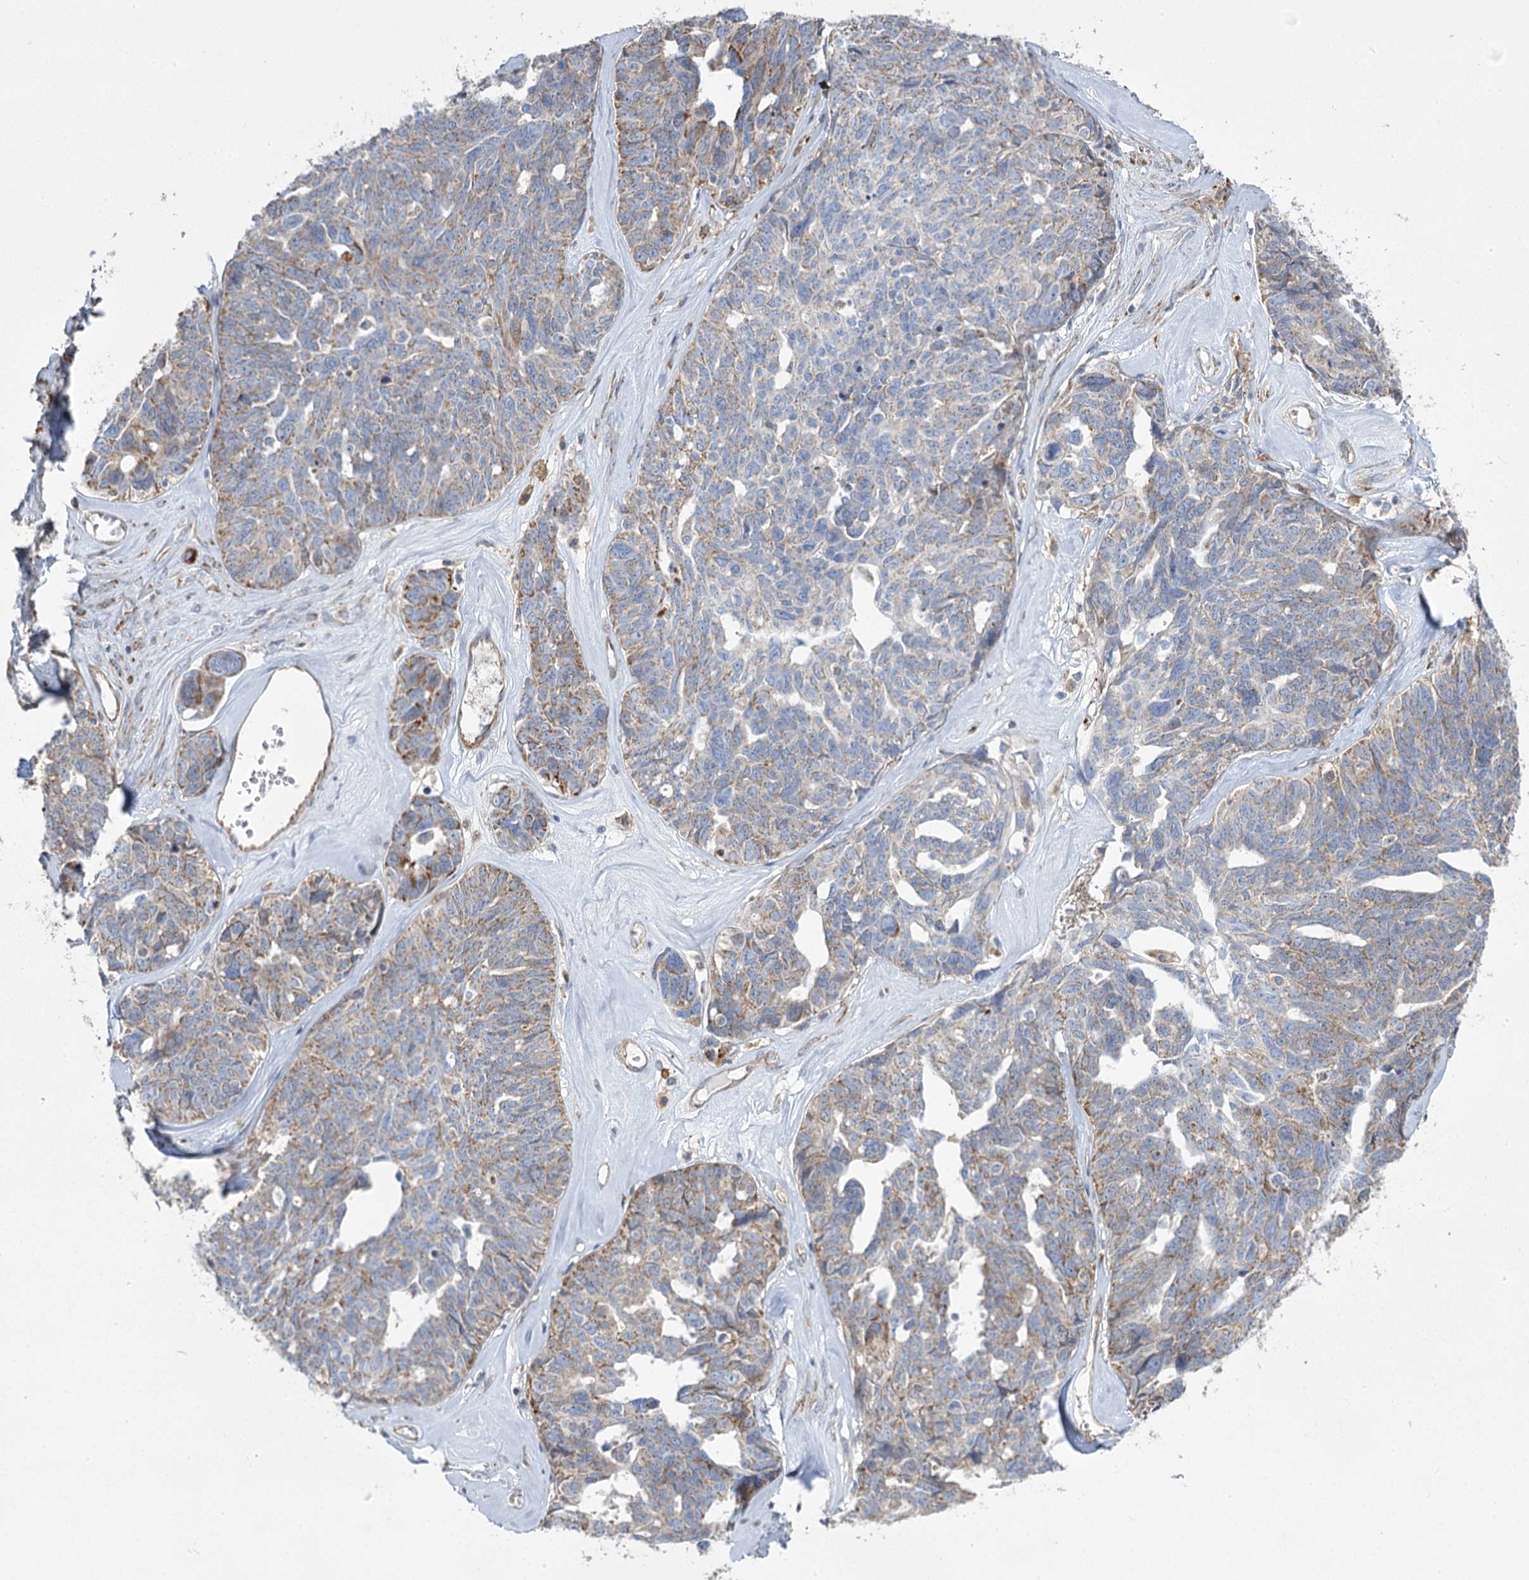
{"staining": {"intensity": "weak", "quantity": "<25%", "location": "cytoplasmic/membranous"}, "tissue": "ovarian cancer", "cell_type": "Tumor cells", "image_type": "cancer", "snomed": [{"axis": "morphology", "description": "Cystadenocarcinoma, serous, NOS"}, {"axis": "topography", "description": "Ovary"}], "caption": "Immunohistochemistry histopathology image of human ovarian cancer stained for a protein (brown), which displays no positivity in tumor cells.", "gene": "RMDN2", "patient": {"sex": "female", "age": 79}}